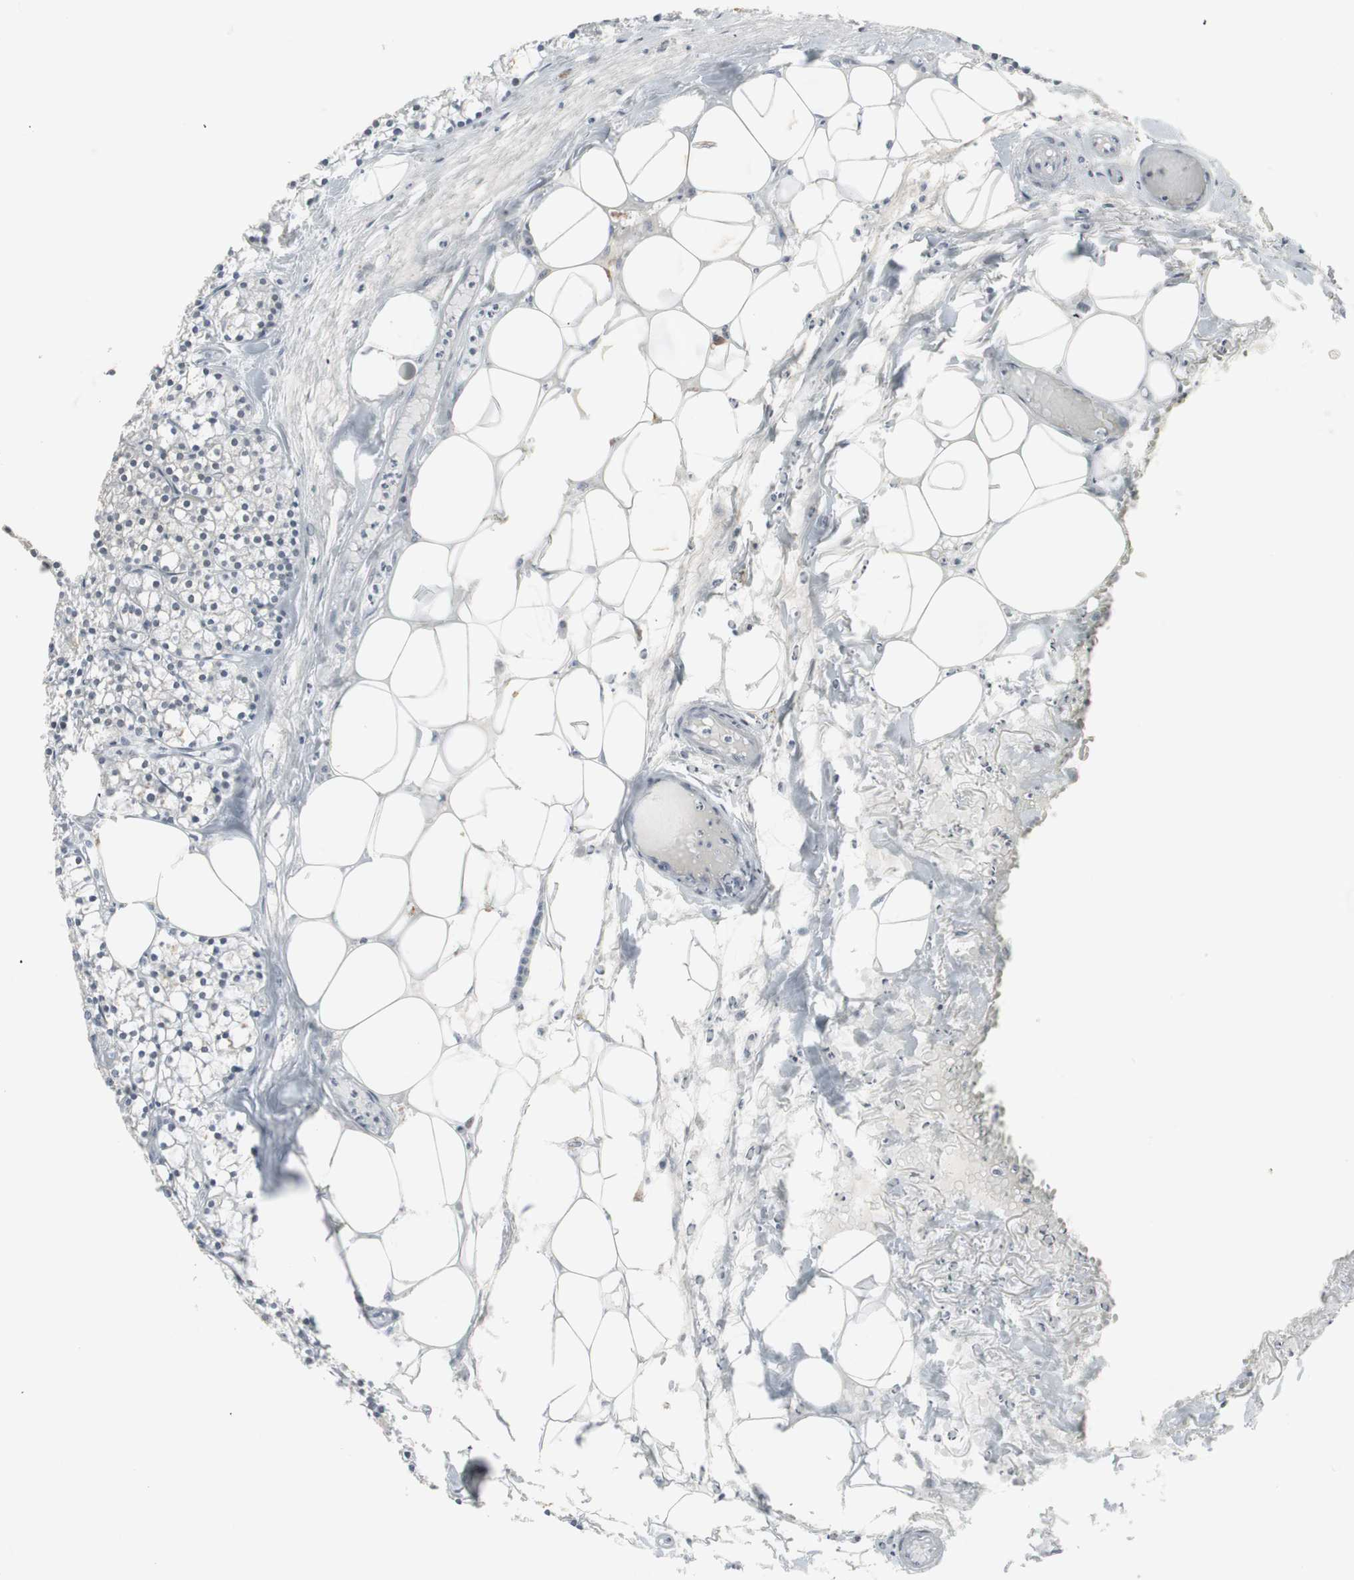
{"staining": {"intensity": "negative", "quantity": "none", "location": "none"}, "tissue": "parathyroid gland", "cell_type": "Glandular cells", "image_type": "normal", "snomed": [{"axis": "morphology", "description": "Normal tissue, NOS"}, {"axis": "topography", "description": "Parathyroid gland"}], "caption": "Glandular cells are negative for protein expression in normal human parathyroid gland. (Stains: DAB (3,3'-diaminobenzidine) immunohistochemistry with hematoxylin counter stain, Microscopy: brightfield microscopy at high magnification).", "gene": "RTF1", "patient": {"sex": "female", "age": 63}}